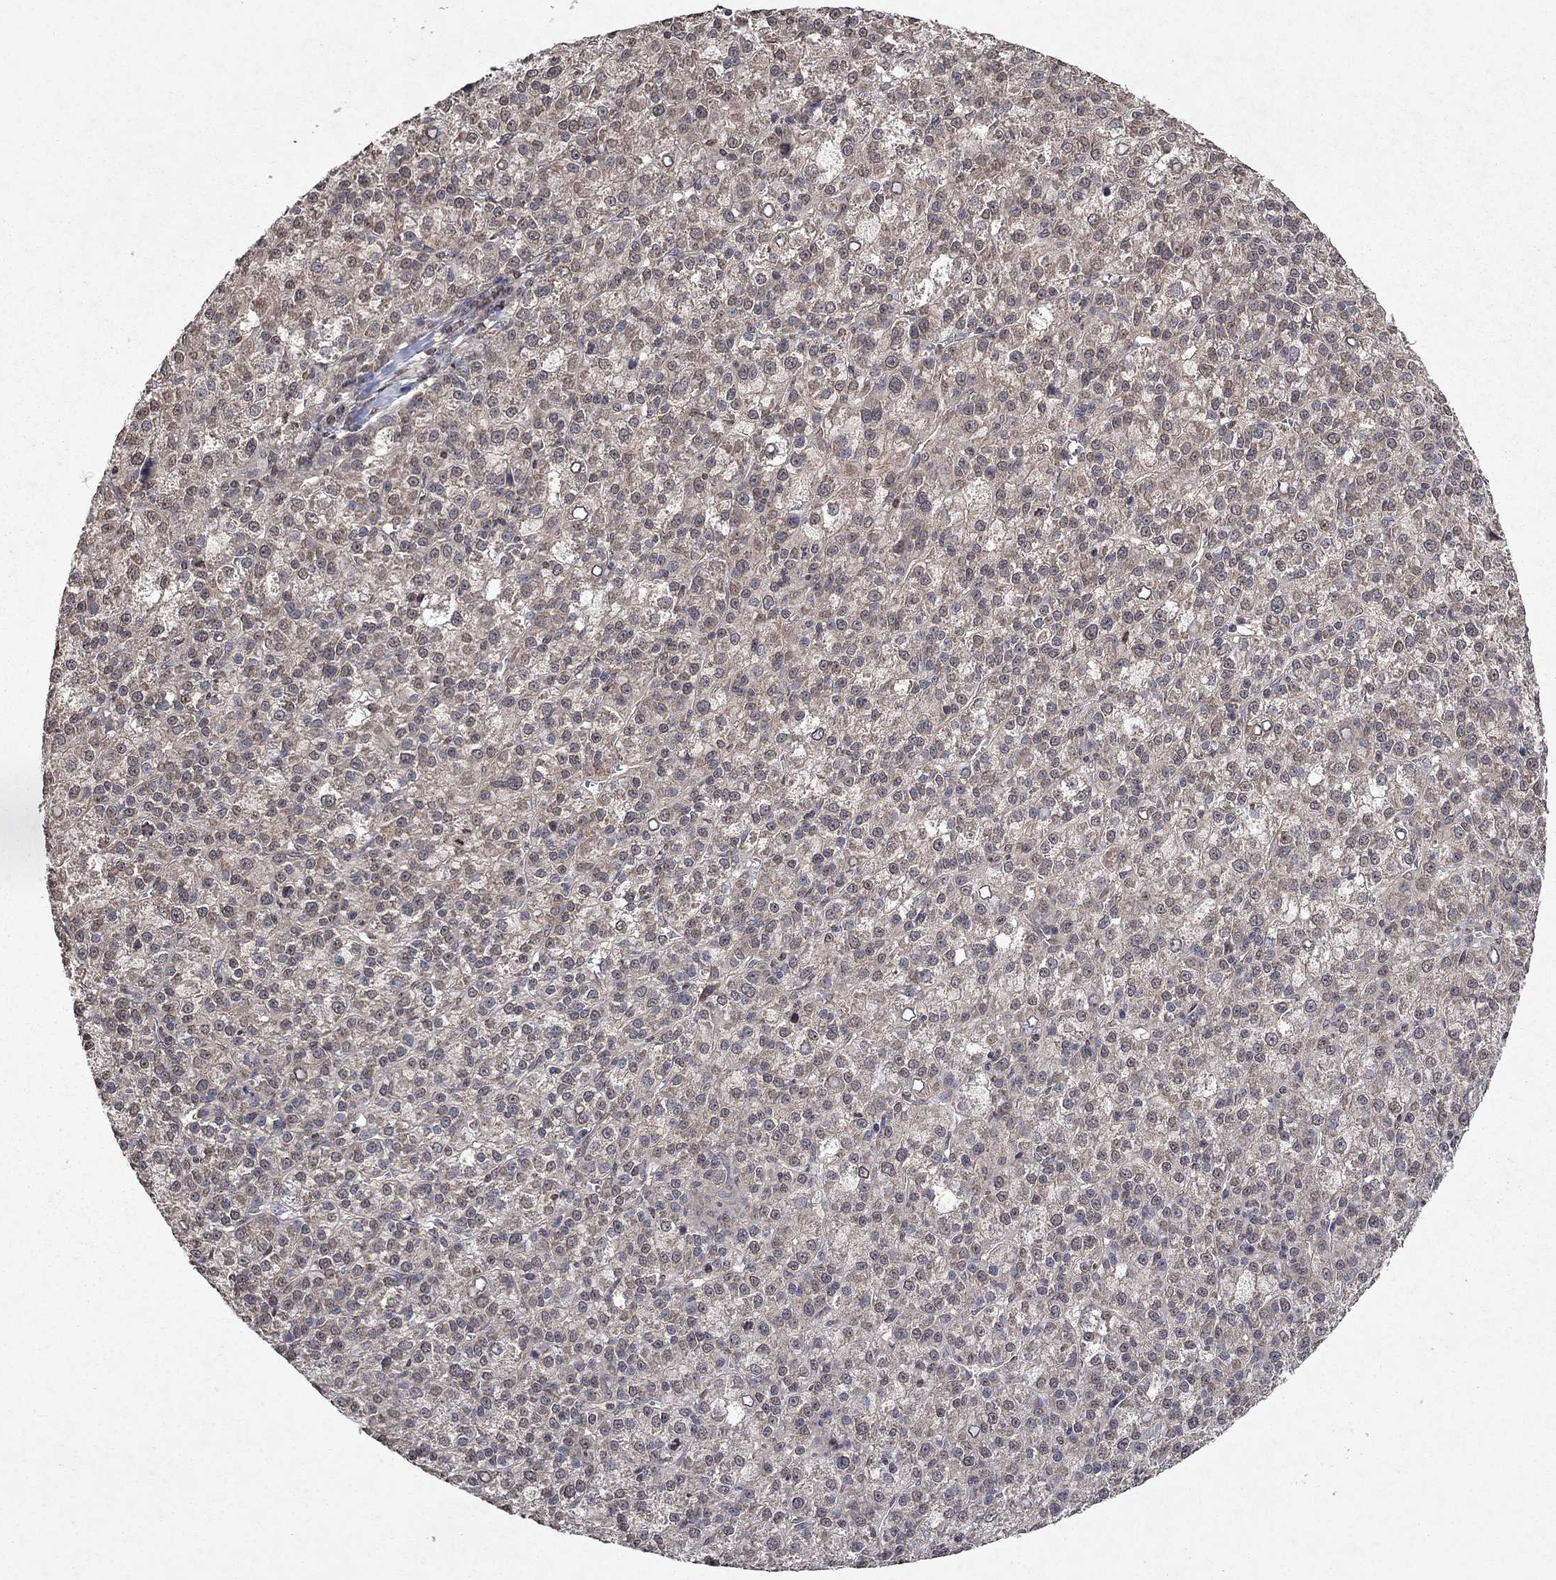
{"staining": {"intensity": "weak", "quantity": "25%-75%", "location": "cytoplasmic/membranous,nuclear"}, "tissue": "liver cancer", "cell_type": "Tumor cells", "image_type": "cancer", "snomed": [{"axis": "morphology", "description": "Carcinoma, Hepatocellular, NOS"}, {"axis": "topography", "description": "Liver"}], "caption": "Brown immunohistochemical staining in human liver cancer displays weak cytoplasmic/membranous and nuclear staining in about 25%-75% of tumor cells.", "gene": "TTC38", "patient": {"sex": "female", "age": 60}}